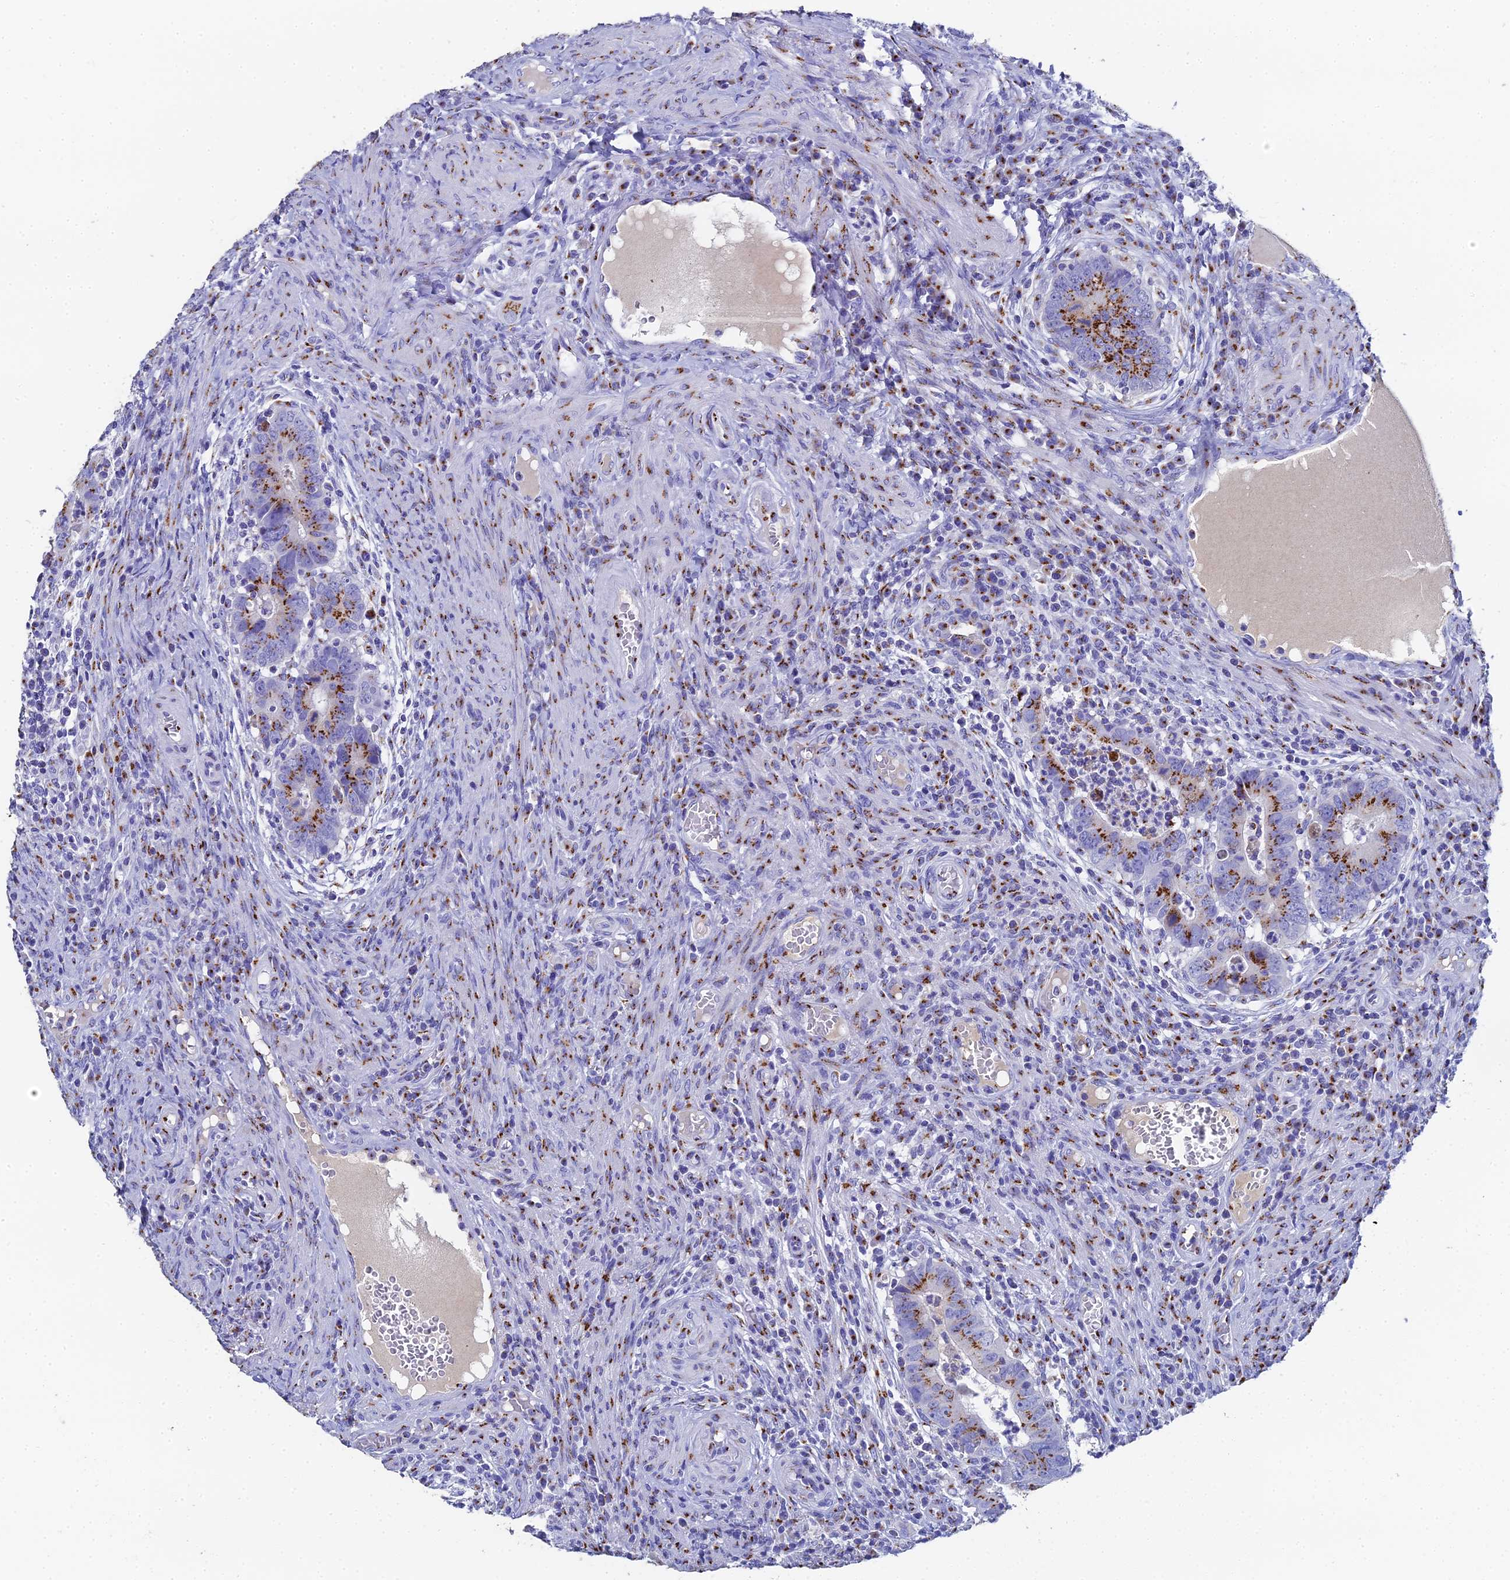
{"staining": {"intensity": "moderate", "quantity": ">75%", "location": "cytoplasmic/membranous"}, "tissue": "colorectal cancer", "cell_type": "Tumor cells", "image_type": "cancer", "snomed": [{"axis": "morphology", "description": "Normal tissue, NOS"}, {"axis": "morphology", "description": "Adenocarcinoma, NOS"}, {"axis": "topography", "description": "Rectum"}], "caption": "High-magnification brightfield microscopy of colorectal cancer stained with DAB (brown) and counterstained with hematoxylin (blue). tumor cells exhibit moderate cytoplasmic/membranous expression is seen in approximately>75% of cells.", "gene": "ENSG00000268674", "patient": {"sex": "female", "age": 65}}